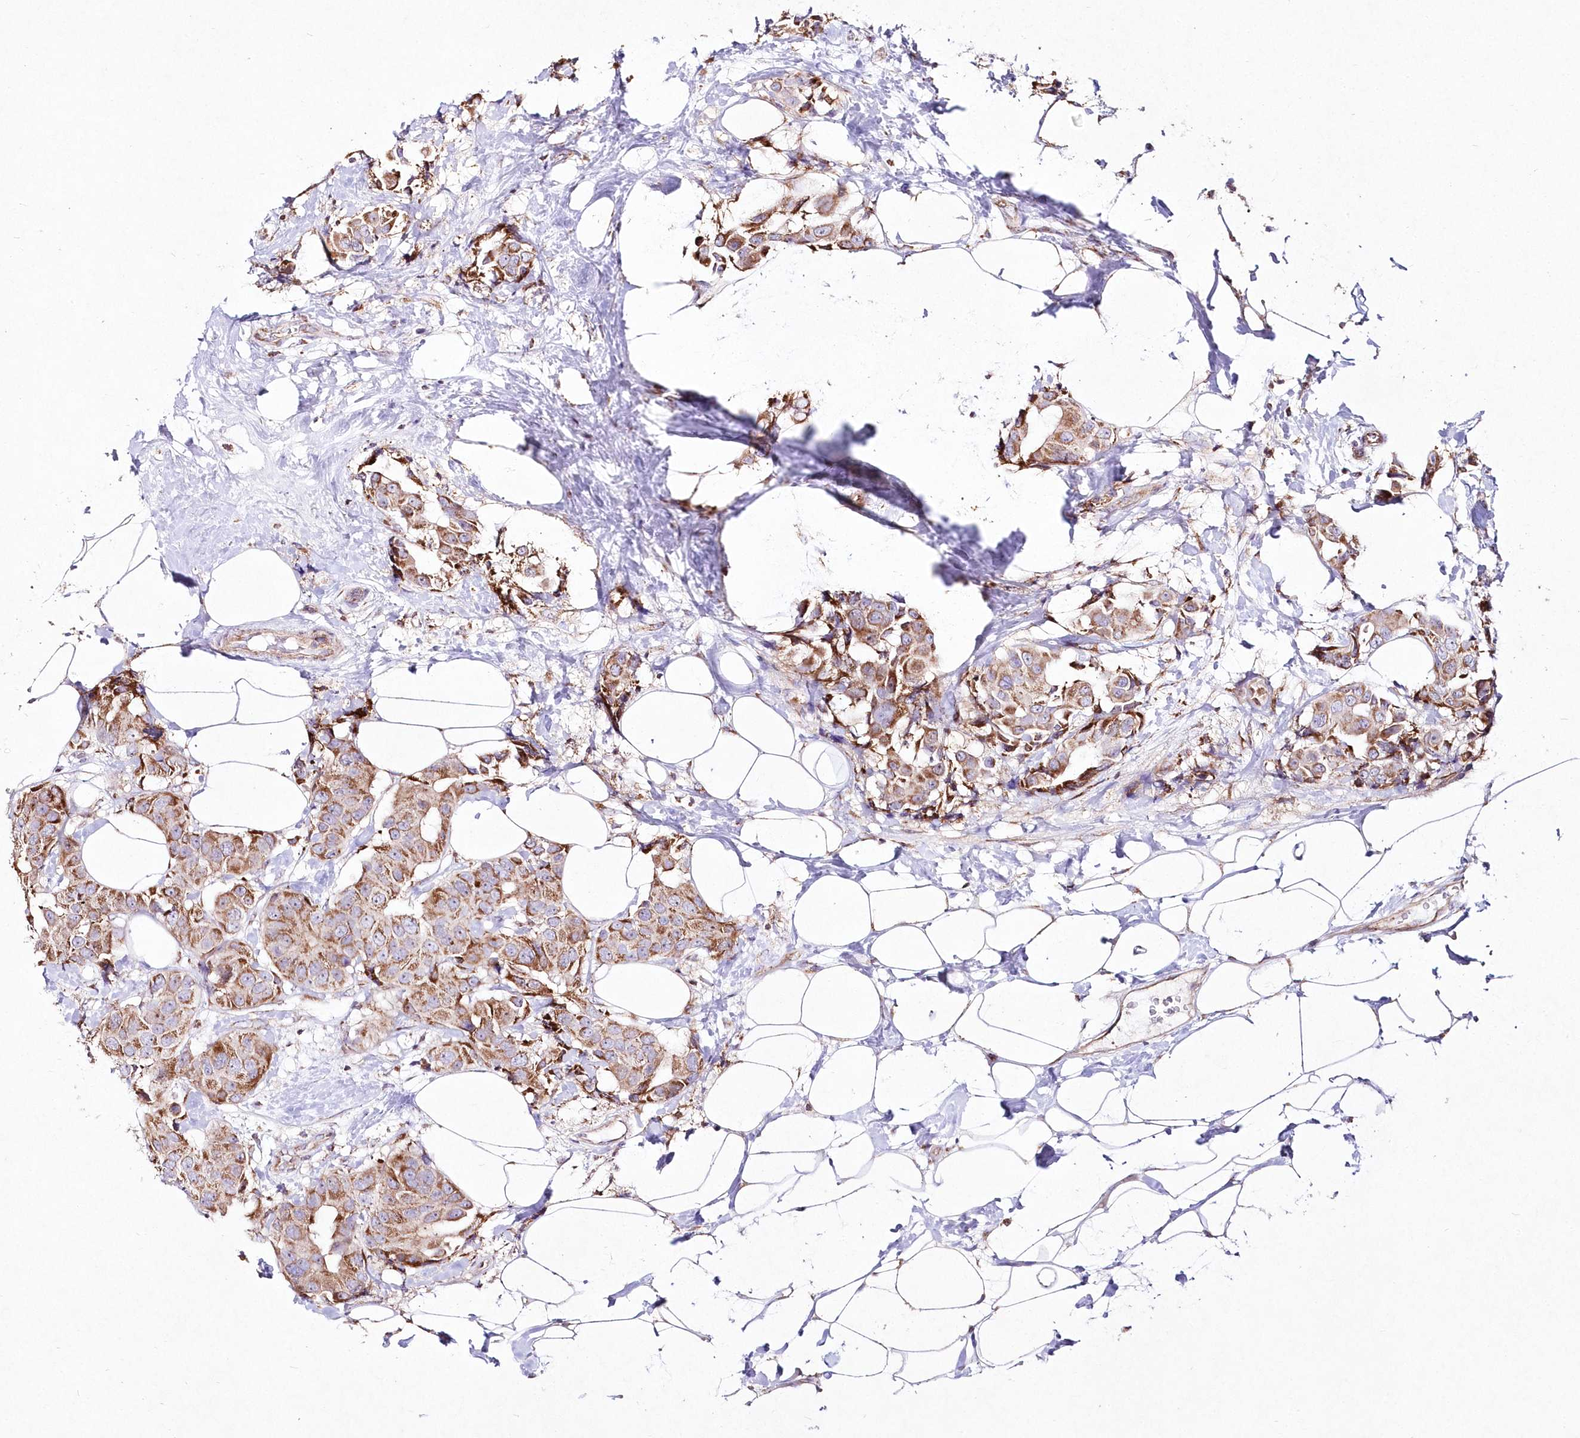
{"staining": {"intensity": "moderate", "quantity": ">75%", "location": "cytoplasmic/membranous"}, "tissue": "breast cancer", "cell_type": "Tumor cells", "image_type": "cancer", "snomed": [{"axis": "morphology", "description": "Normal tissue, NOS"}, {"axis": "morphology", "description": "Duct carcinoma"}, {"axis": "topography", "description": "Breast"}], "caption": "This image exhibits breast cancer (intraductal carcinoma) stained with IHC to label a protein in brown. The cytoplasmic/membranous of tumor cells show moderate positivity for the protein. Nuclei are counter-stained blue.", "gene": "DNA2", "patient": {"sex": "female", "age": 39}}